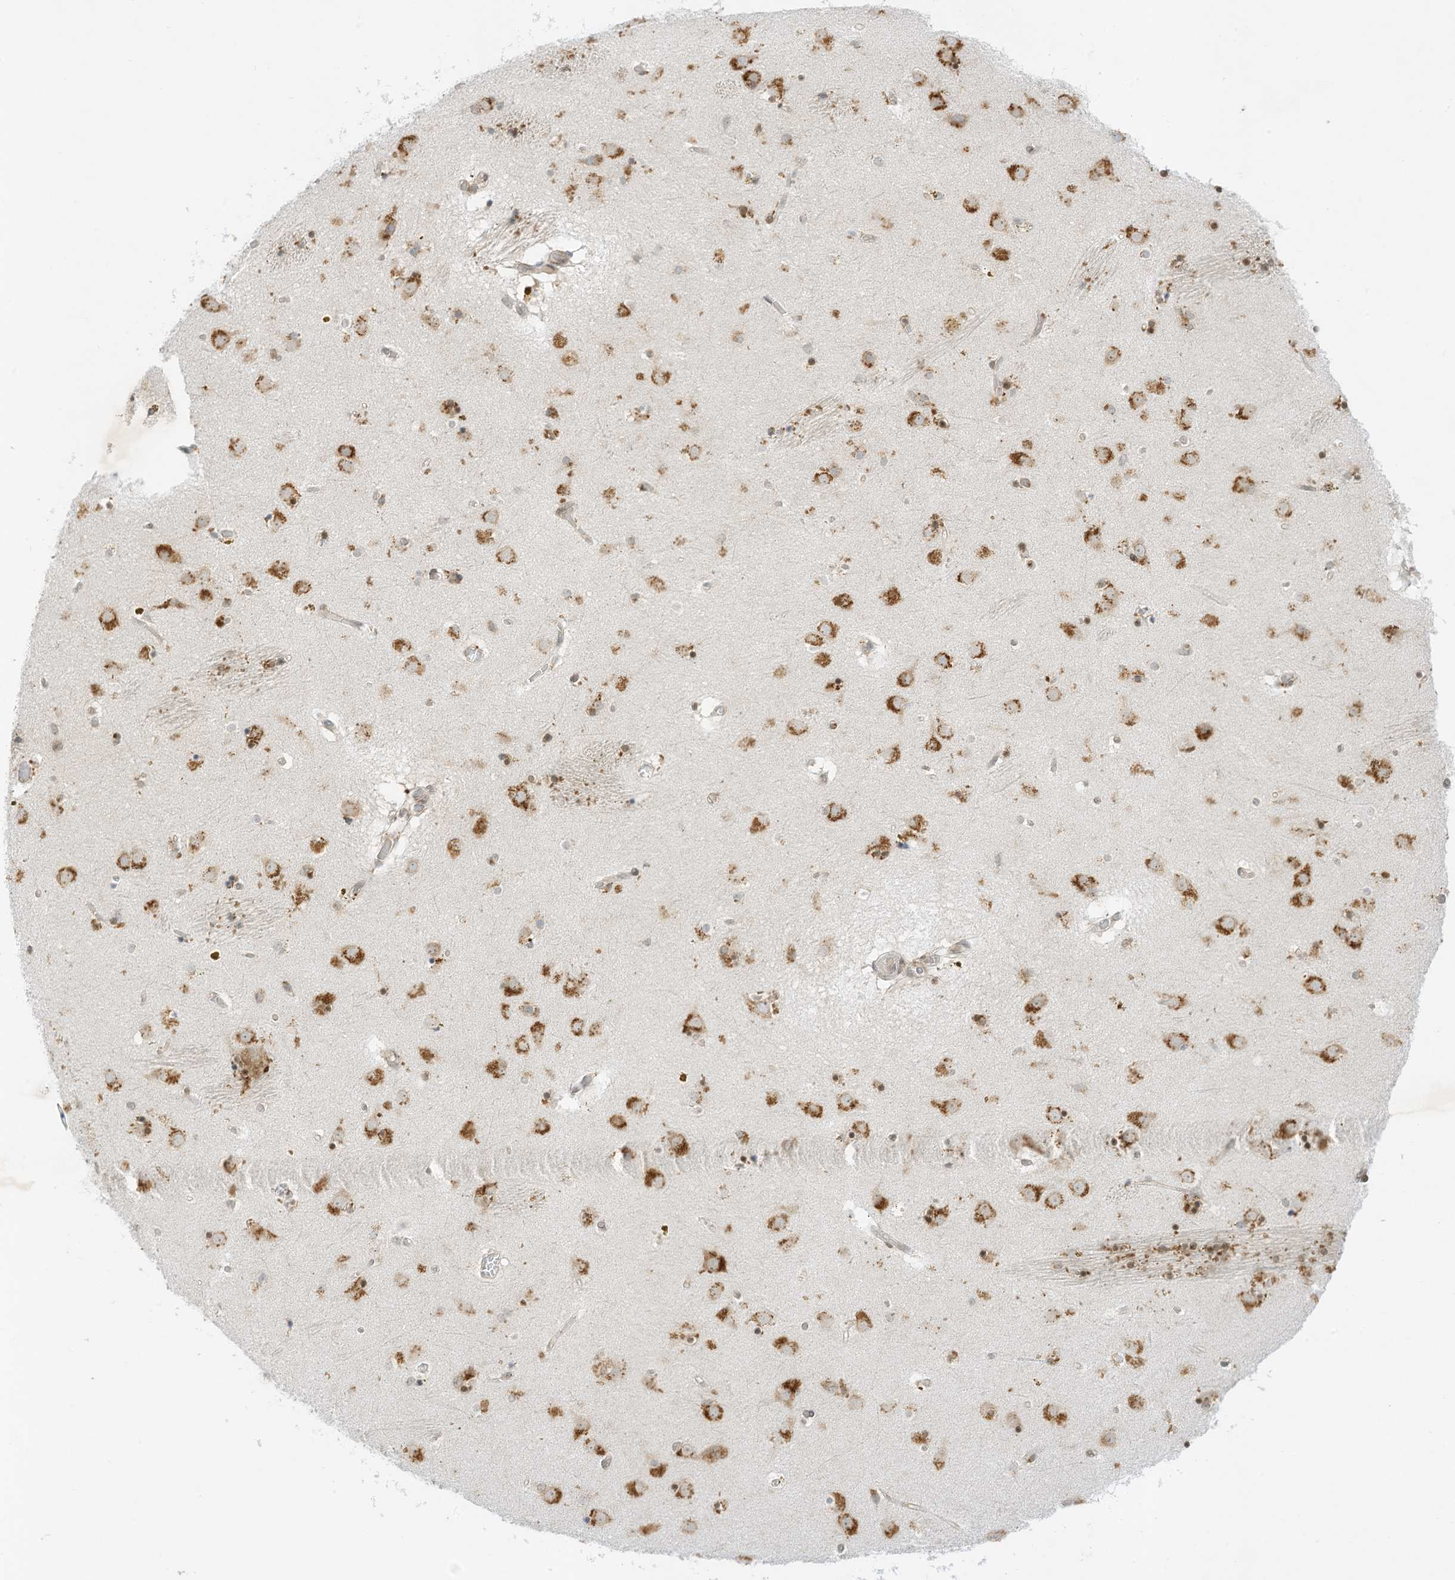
{"staining": {"intensity": "moderate", "quantity": "<25%", "location": "cytoplasmic/membranous"}, "tissue": "caudate", "cell_type": "Glial cells", "image_type": "normal", "snomed": [{"axis": "morphology", "description": "Normal tissue, NOS"}, {"axis": "topography", "description": "Lateral ventricle wall"}], "caption": "DAB immunohistochemical staining of normal human caudate exhibits moderate cytoplasmic/membranous protein positivity in approximately <25% of glial cells.", "gene": "EDF1", "patient": {"sex": "male", "age": 70}}